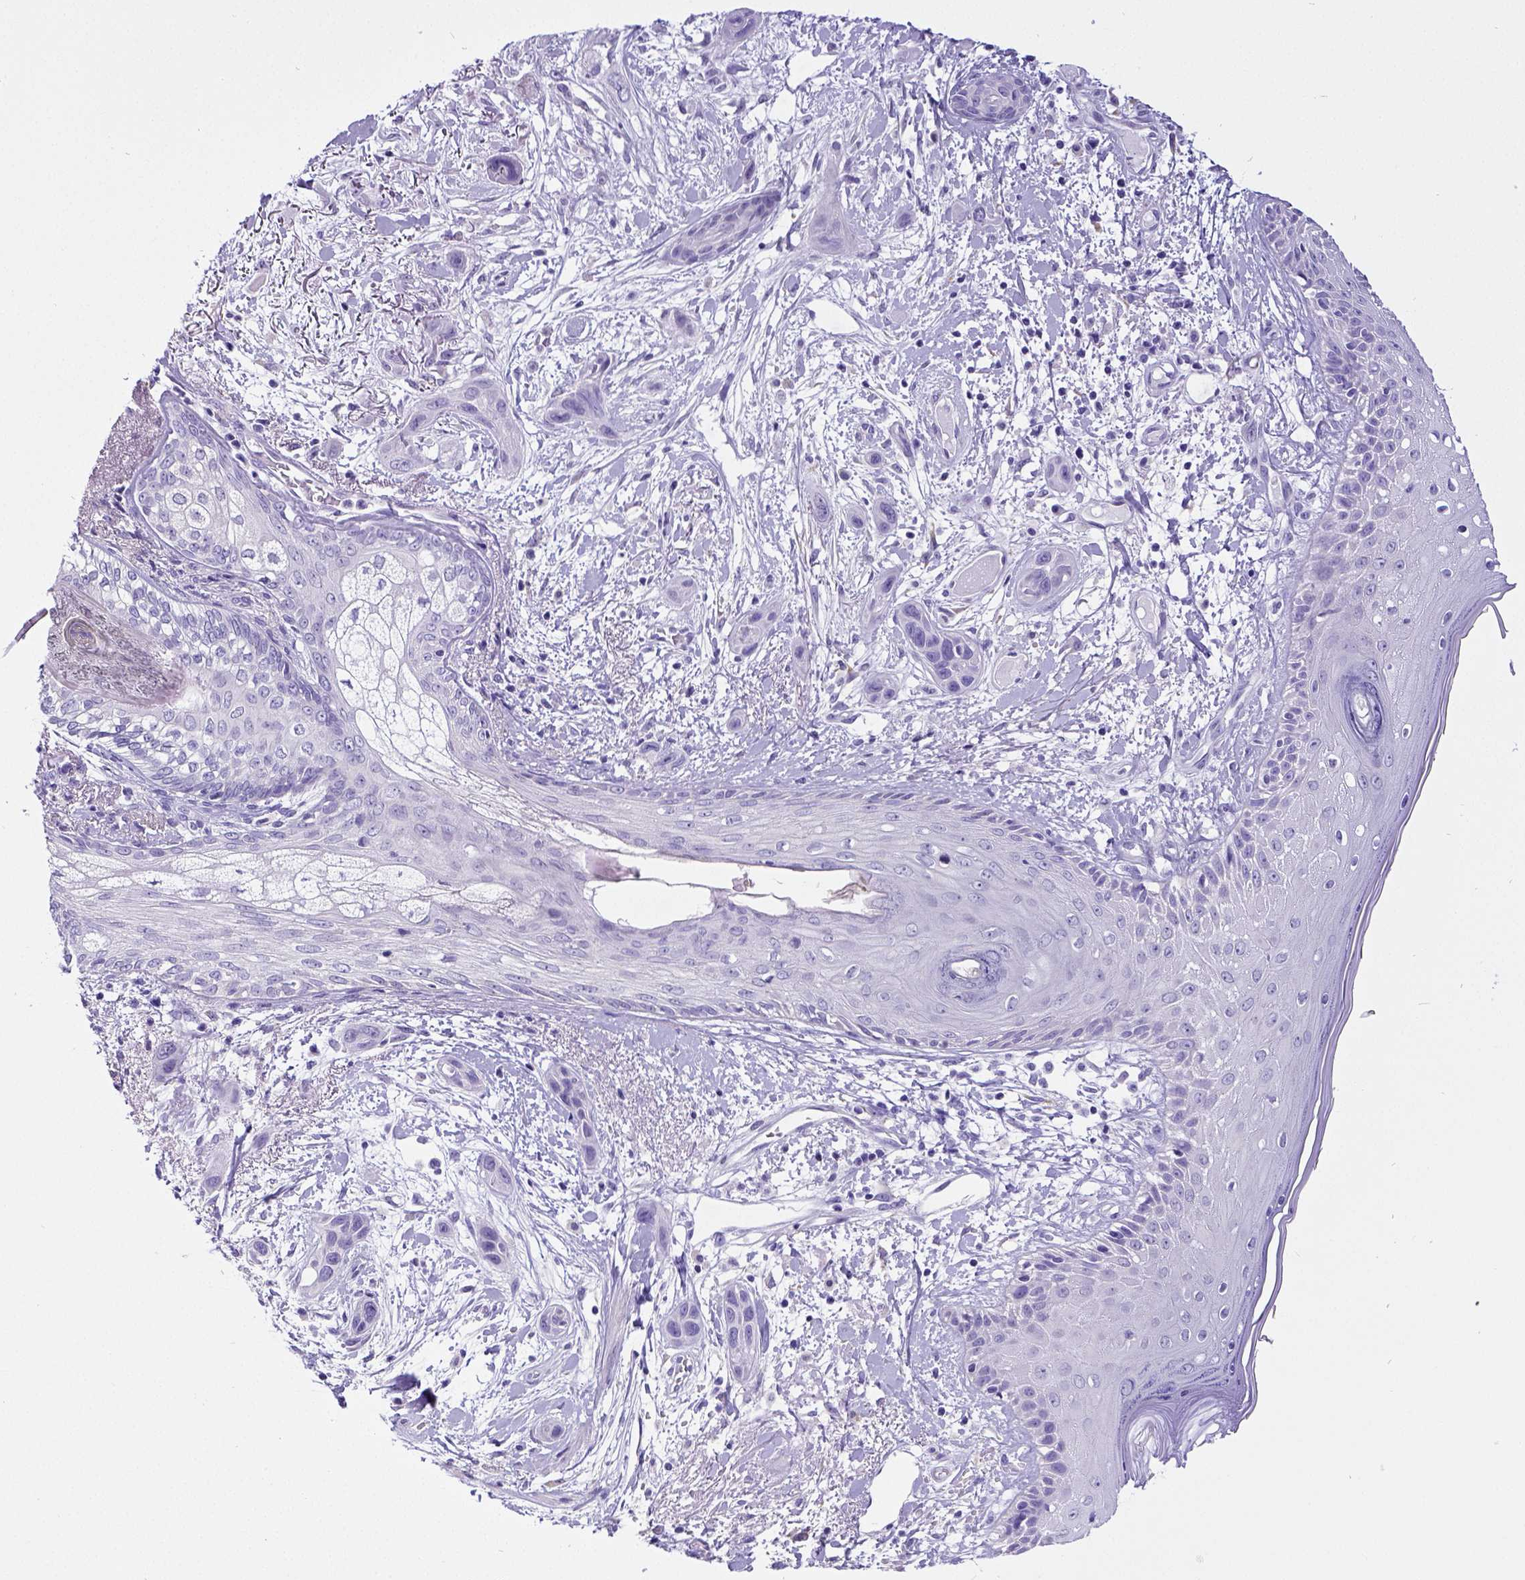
{"staining": {"intensity": "negative", "quantity": "none", "location": "none"}, "tissue": "skin cancer", "cell_type": "Tumor cells", "image_type": "cancer", "snomed": [{"axis": "morphology", "description": "Squamous cell carcinoma, NOS"}, {"axis": "topography", "description": "Skin"}], "caption": "Tumor cells show no significant protein positivity in squamous cell carcinoma (skin).", "gene": "SATB2", "patient": {"sex": "male", "age": 79}}